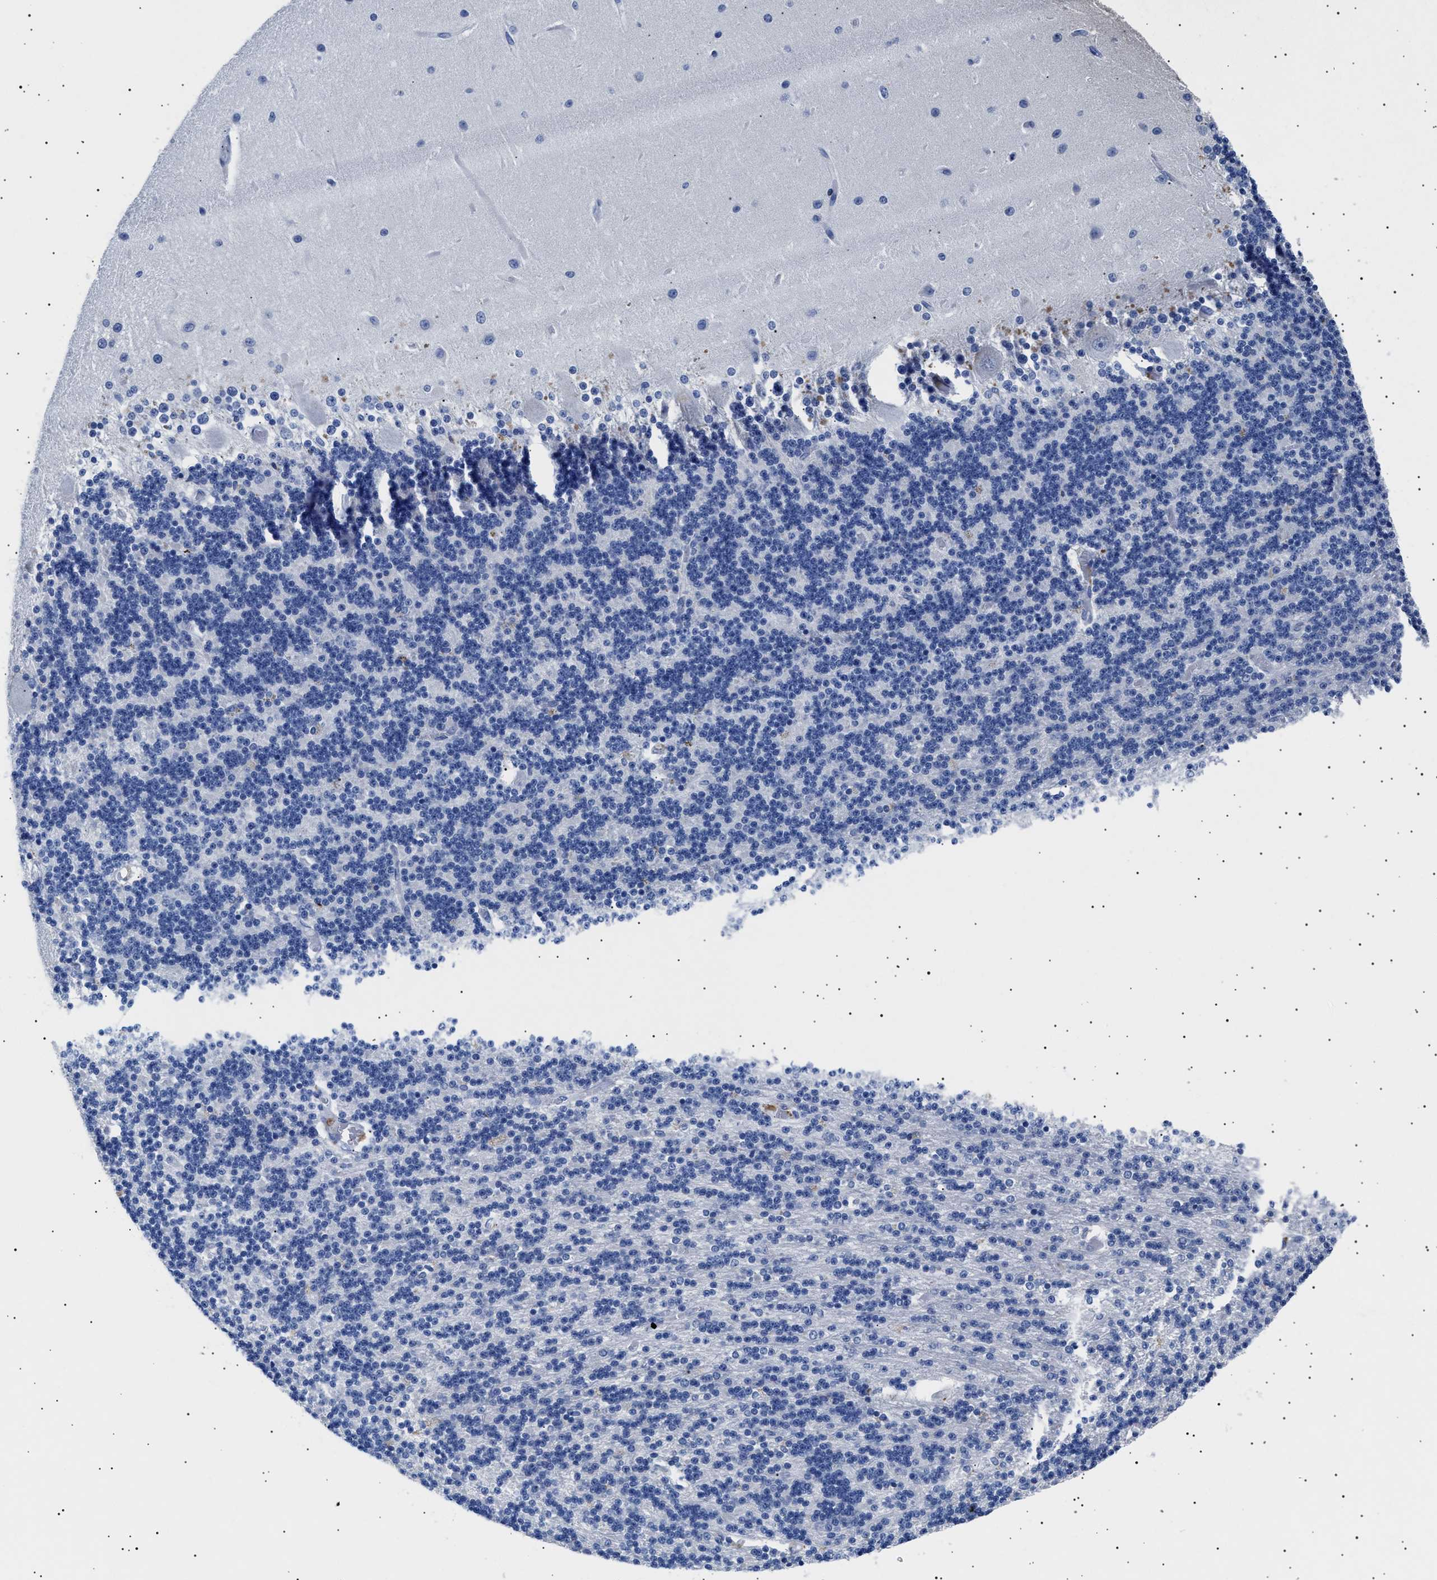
{"staining": {"intensity": "negative", "quantity": "none", "location": "none"}, "tissue": "cerebellum", "cell_type": "Cells in granular layer", "image_type": "normal", "snomed": [{"axis": "morphology", "description": "Normal tissue, NOS"}, {"axis": "topography", "description": "Cerebellum"}], "caption": "This photomicrograph is of unremarkable cerebellum stained with immunohistochemistry to label a protein in brown with the nuclei are counter-stained blue. There is no expression in cells in granular layer. The staining is performed using DAB (3,3'-diaminobenzidine) brown chromogen with nuclei counter-stained in using hematoxylin.", "gene": "HEMGN", "patient": {"sex": "female", "age": 54}}